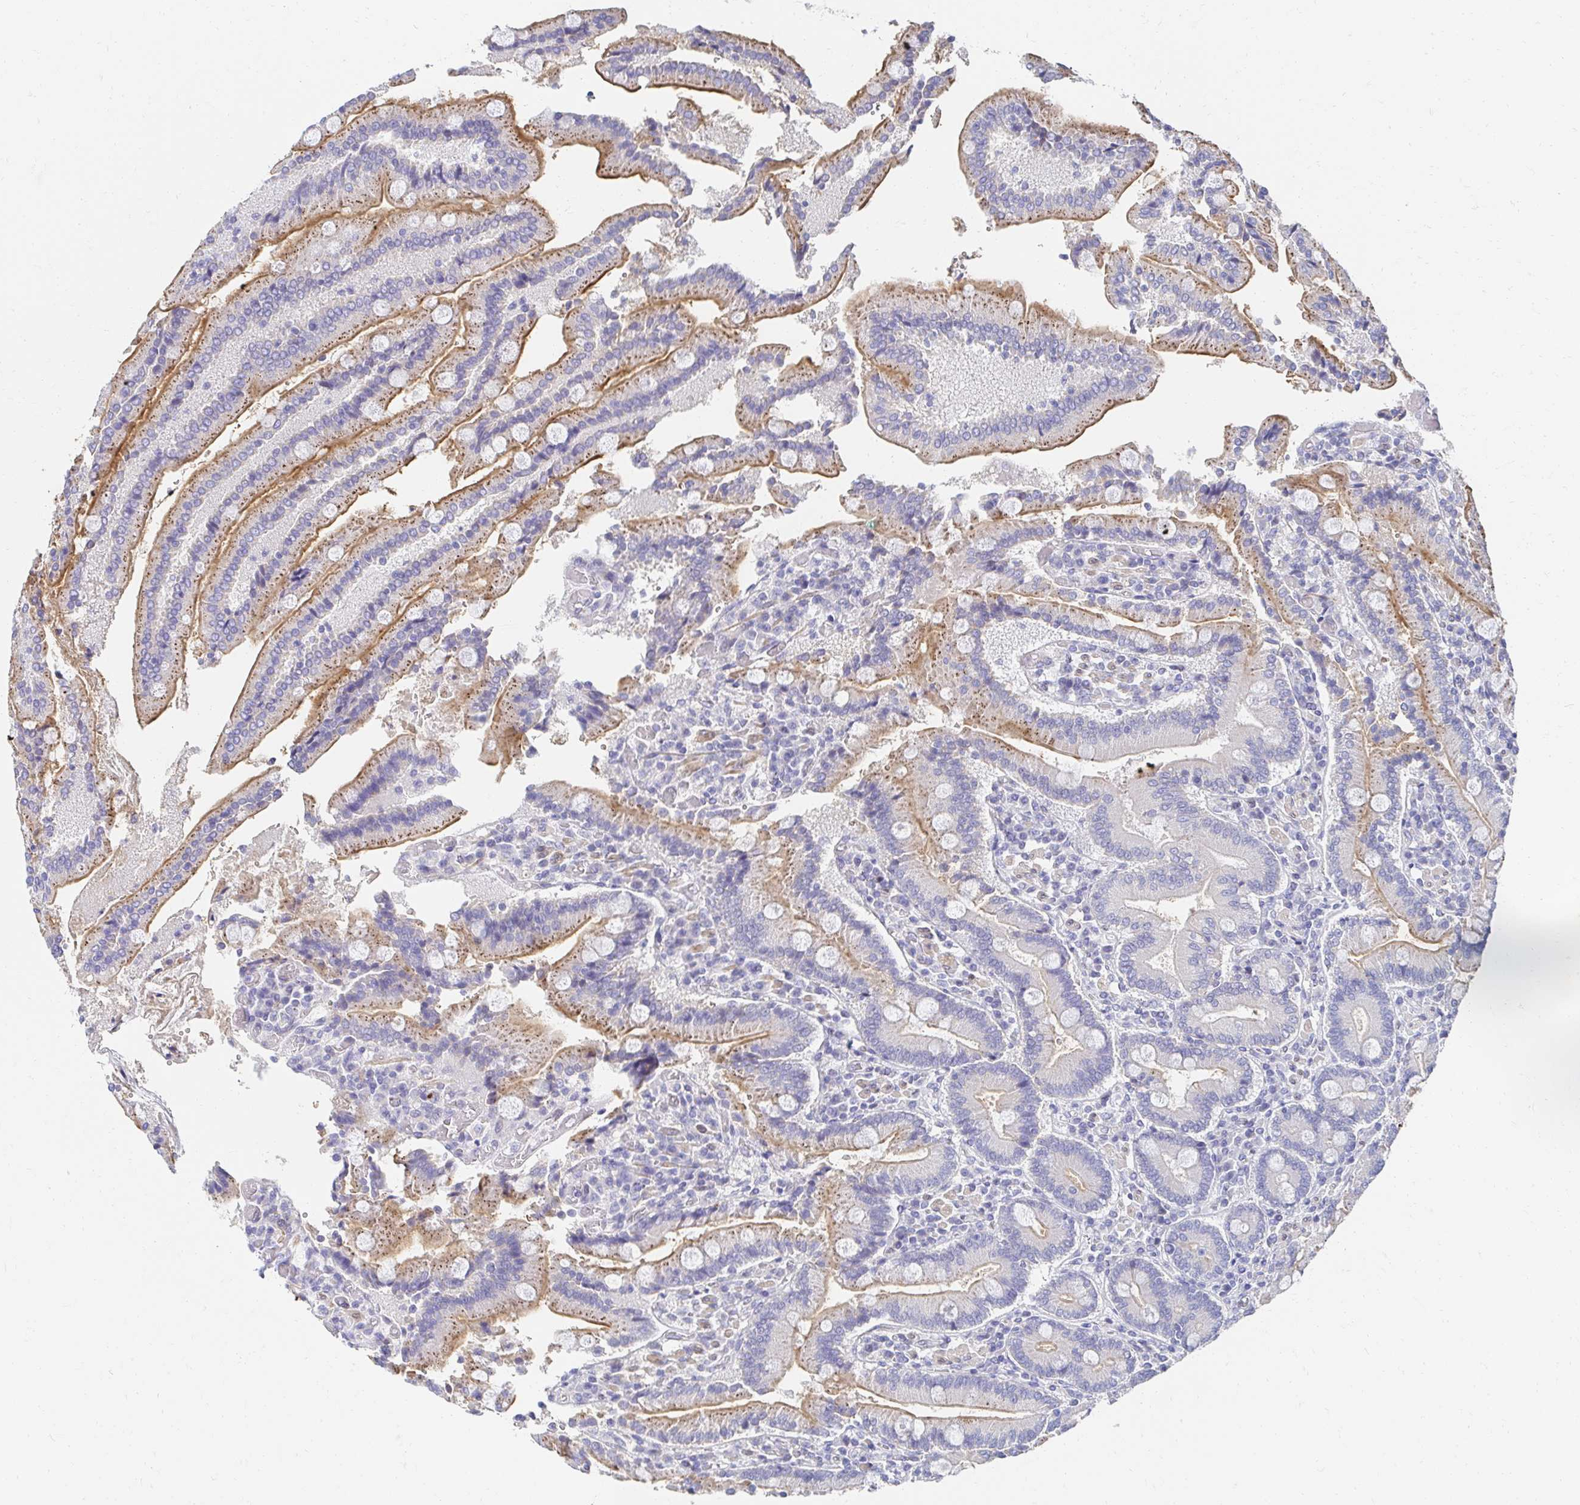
{"staining": {"intensity": "weak", "quantity": "25%-75%", "location": "cytoplasmic/membranous"}, "tissue": "duodenum", "cell_type": "Glandular cells", "image_type": "normal", "snomed": [{"axis": "morphology", "description": "Normal tissue, NOS"}, {"axis": "topography", "description": "Duodenum"}], "caption": "The micrograph reveals immunohistochemical staining of normal duodenum. There is weak cytoplasmic/membranous expression is appreciated in approximately 25%-75% of glandular cells. Immunohistochemistry (ihc) stains the protein in brown and the nuclei are stained blue.", "gene": "AKAP14", "patient": {"sex": "female", "age": 62}}